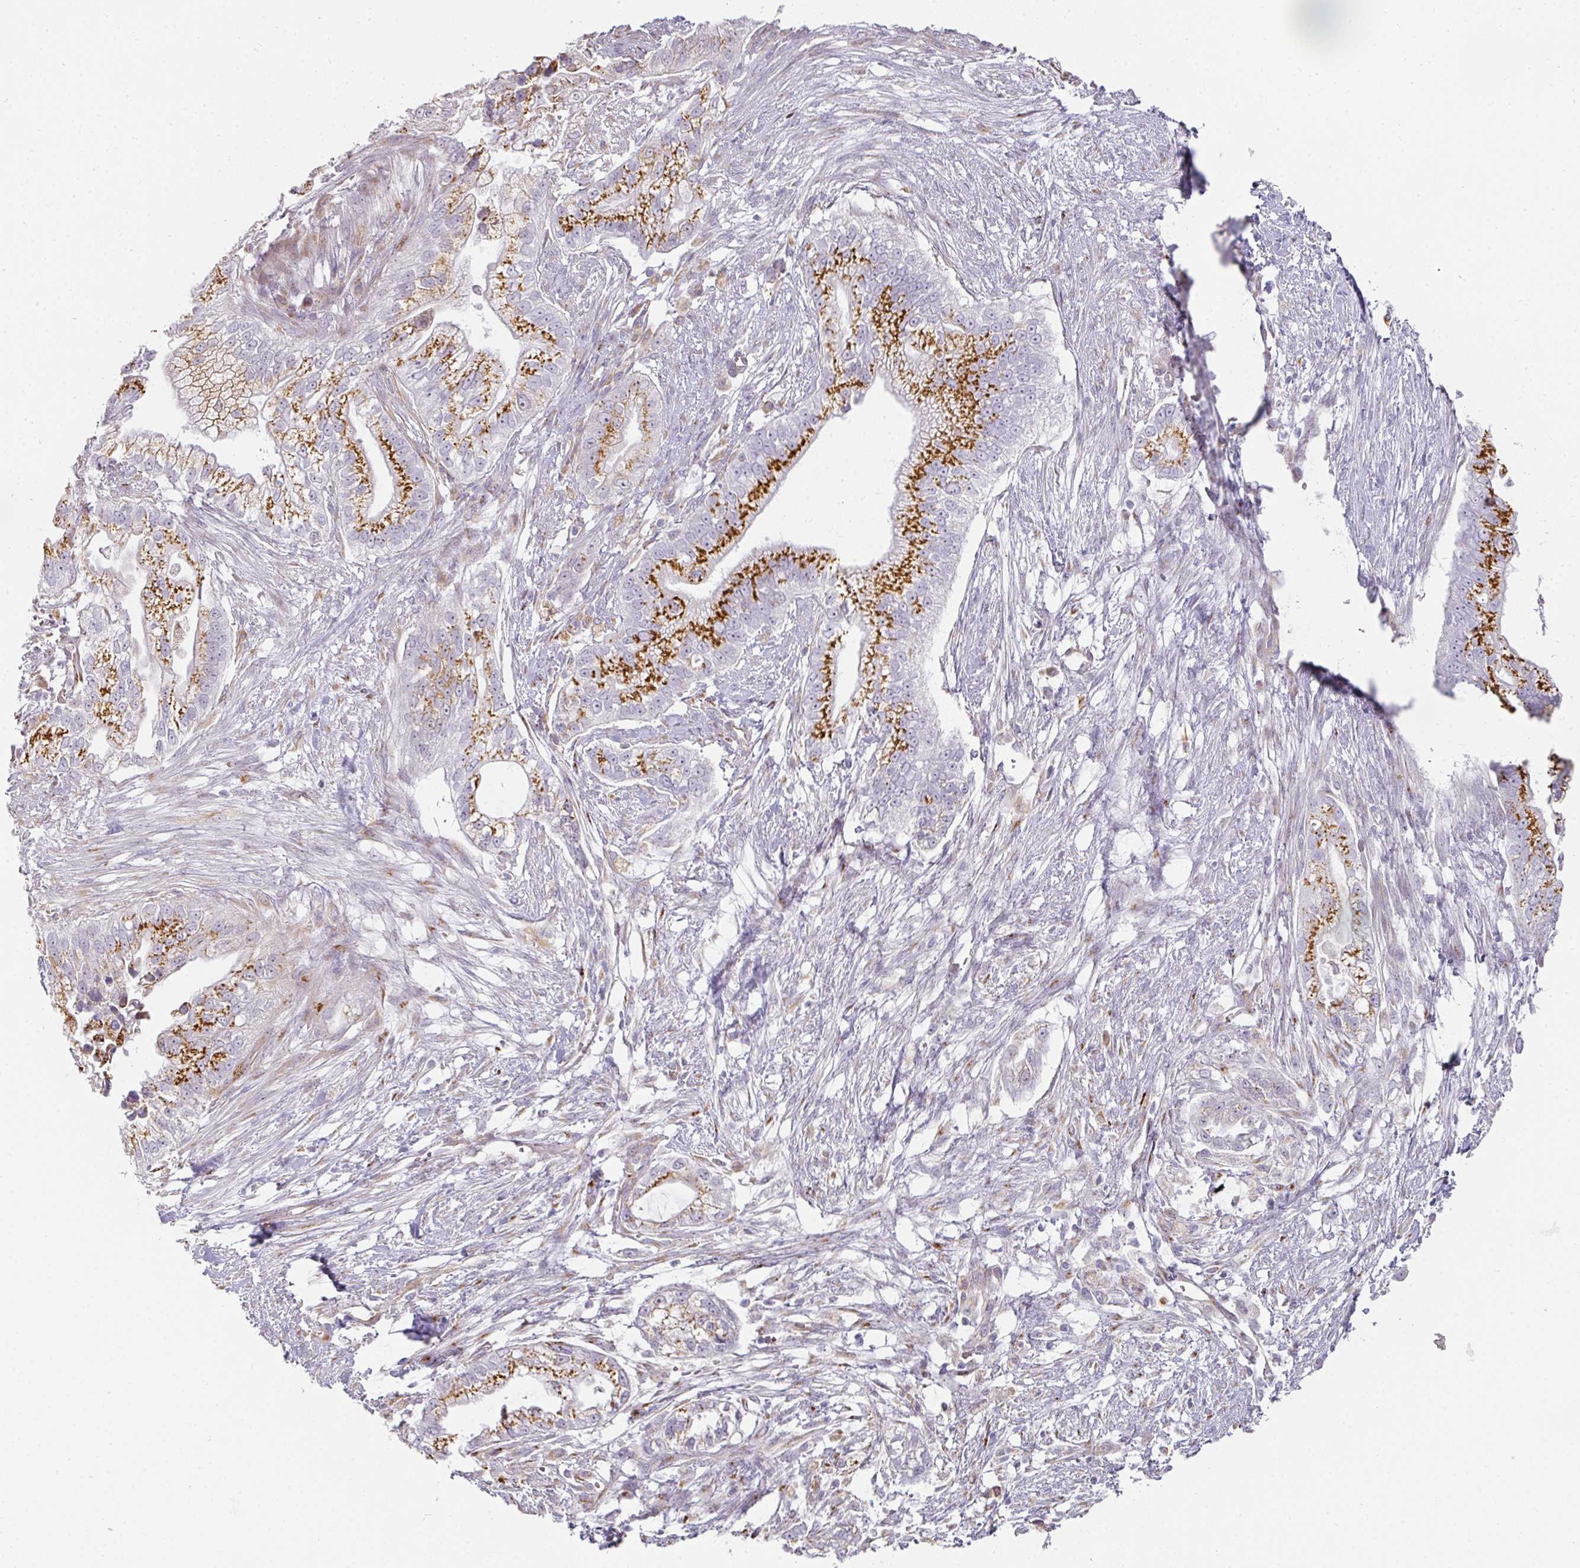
{"staining": {"intensity": "strong", "quantity": ">75%", "location": "cytoplasmic/membranous"}, "tissue": "pancreatic cancer", "cell_type": "Tumor cells", "image_type": "cancer", "snomed": [{"axis": "morphology", "description": "Adenocarcinoma, NOS"}, {"axis": "topography", "description": "Pancreas"}], "caption": "An immunohistochemistry (IHC) histopathology image of tumor tissue is shown. Protein staining in brown shows strong cytoplasmic/membranous positivity in pancreatic cancer (adenocarcinoma) within tumor cells.", "gene": "ATP8B2", "patient": {"sex": "male", "age": 70}}